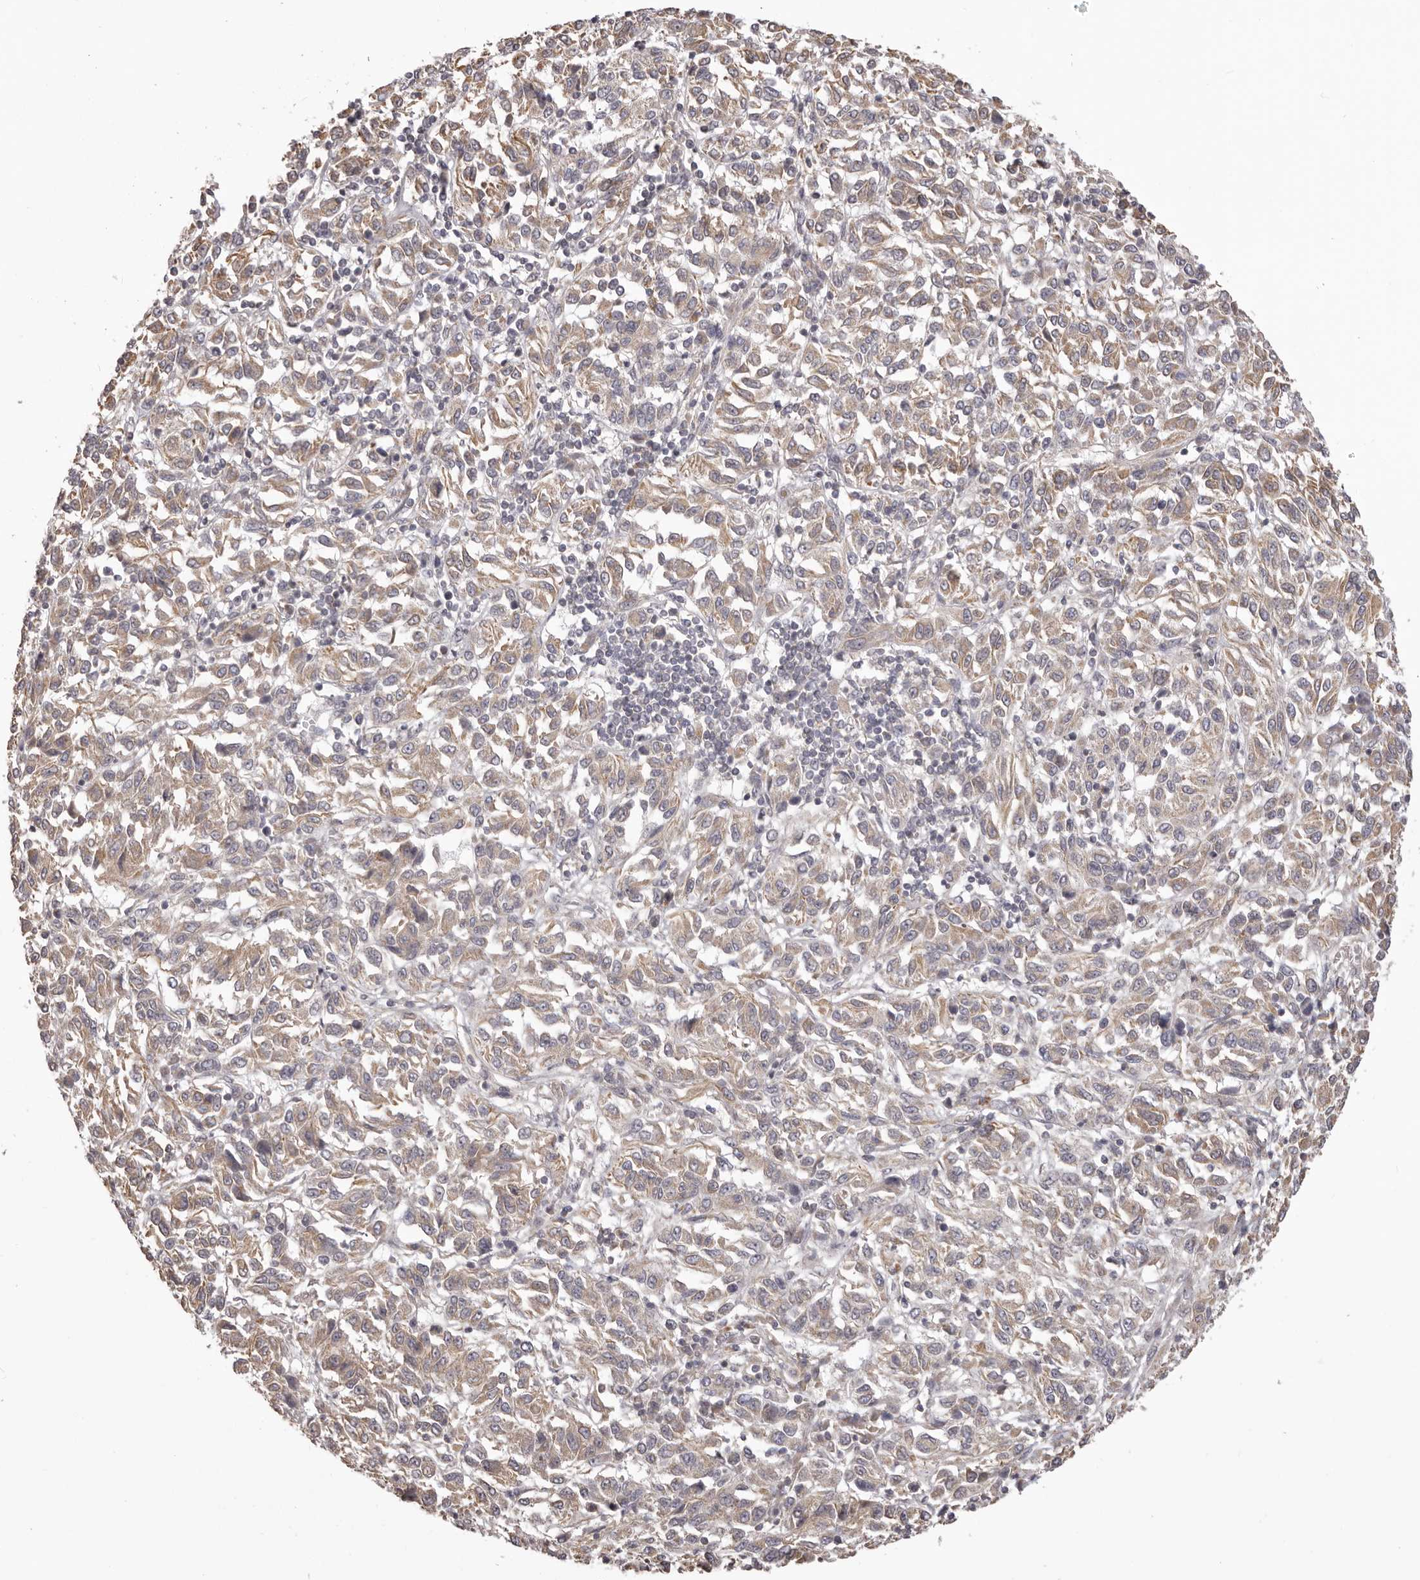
{"staining": {"intensity": "weak", "quantity": ">75%", "location": "cytoplasmic/membranous"}, "tissue": "melanoma", "cell_type": "Tumor cells", "image_type": "cancer", "snomed": [{"axis": "morphology", "description": "Malignant melanoma, Metastatic site"}, {"axis": "topography", "description": "Lung"}], "caption": "There is low levels of weak cytoplasmic/membranous expression in tumor cells of melanoma, as demonstrated by immunohistochemical staining (brown color).", "gene": "HRH1", "patient": {"sex": "male", "age": 64}}